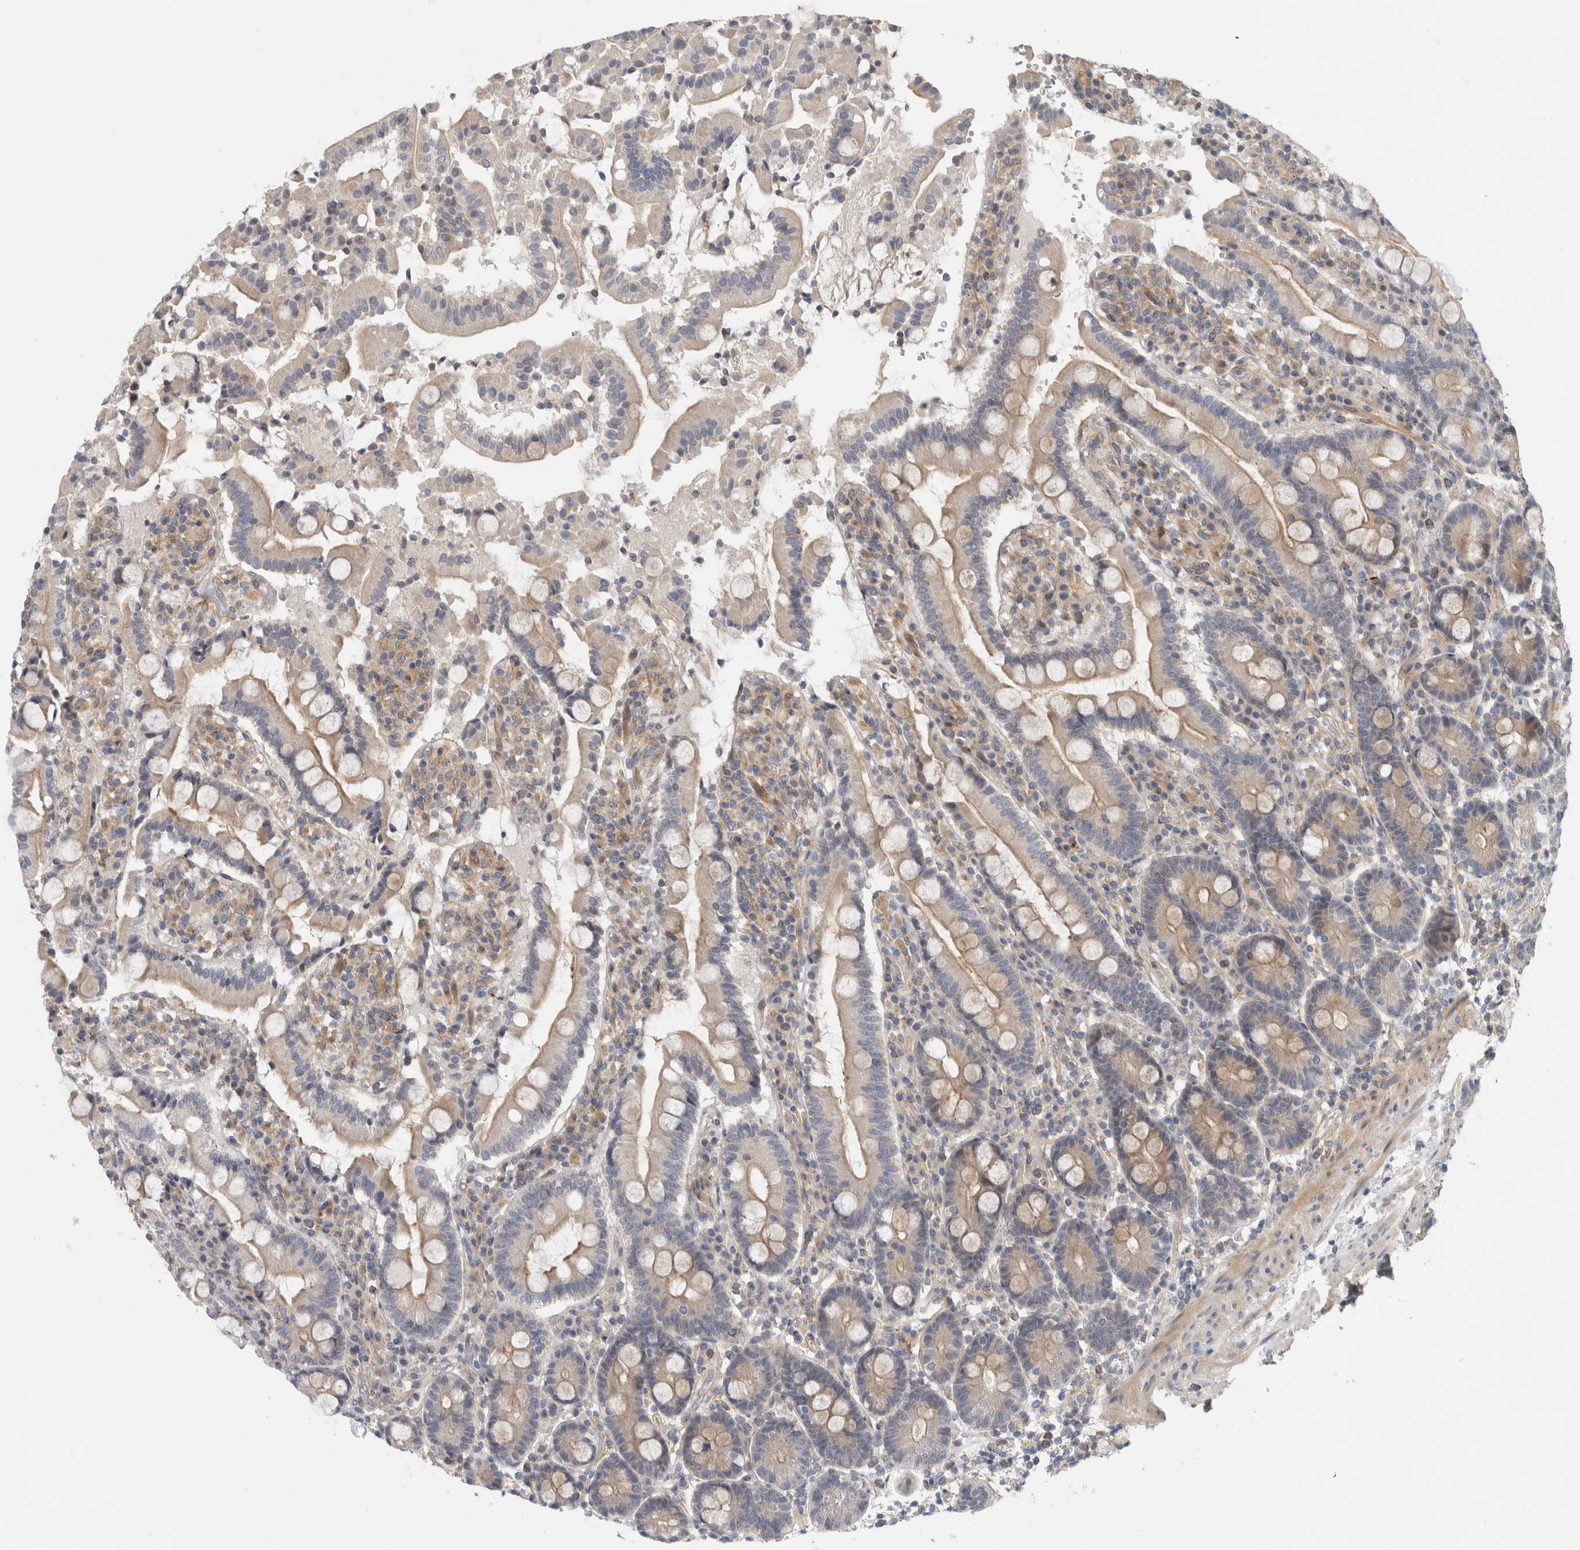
{"staining": {"intensity": "moderate", "quantity": "25%-75%", "location": "cytoplasmic/membranous"}, "tissue": "duodenum", "cell_type": "Glandular cells", "image_type": "normal", "snomed": [{"axis": "morphology", "description": "Normal tissue, NOS"}, {"axis": "topography", "description": "Small intestine, NOS"}], "caption": "This image exhibits unremarkable duodenum stained with IHC to label a protein in brown. The cytoplasmic/membranous of glandular cells show moderate positivity for the protein. Nuclei are counter-stained blue.", "gene": "ZNF804B", "patient": {"sex": "female", "age": 71}}